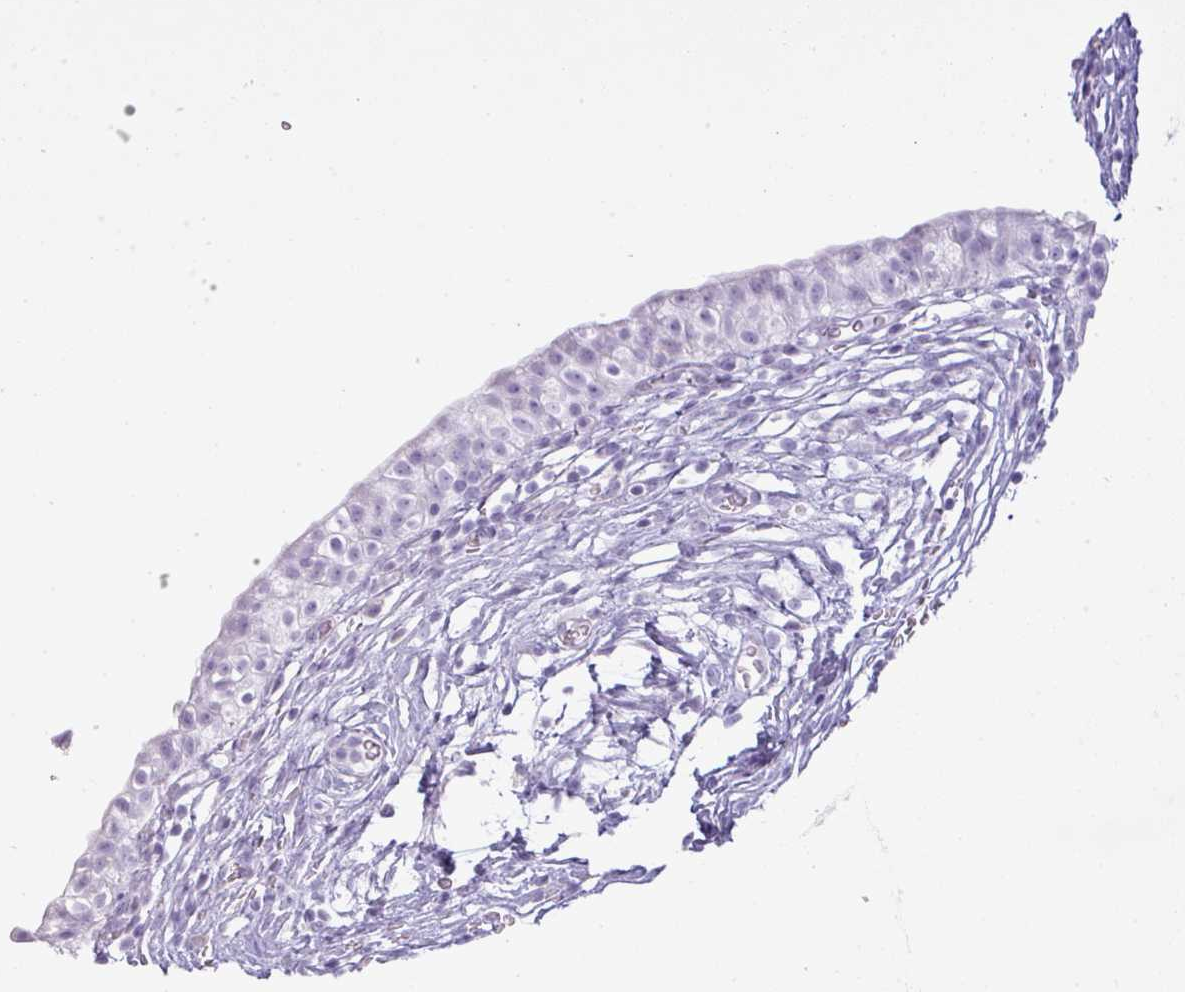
{"staining": {"intensity": "negative", "quantity": "none", "location": "none"}, "tissue": "urinary bladder", "cell_type": "Urothelial cells", "image_type": "normal", "snomed": [{"axis": "morphology", "description": "Normal tissue, NOS"}, {"axis": "topography", "description": "Urinary bladder"}, {"axis": "topography", "description": "Peripheral nerve tissue"}], "caption": "Urothelial cells are negative for brown protein staining in benign urinary bladder. (DAB (3,3'-diaminobenzidine) IHC, high magnification).", "gene": "PGA3", "patient": {"sex": "male", "age": 55}}